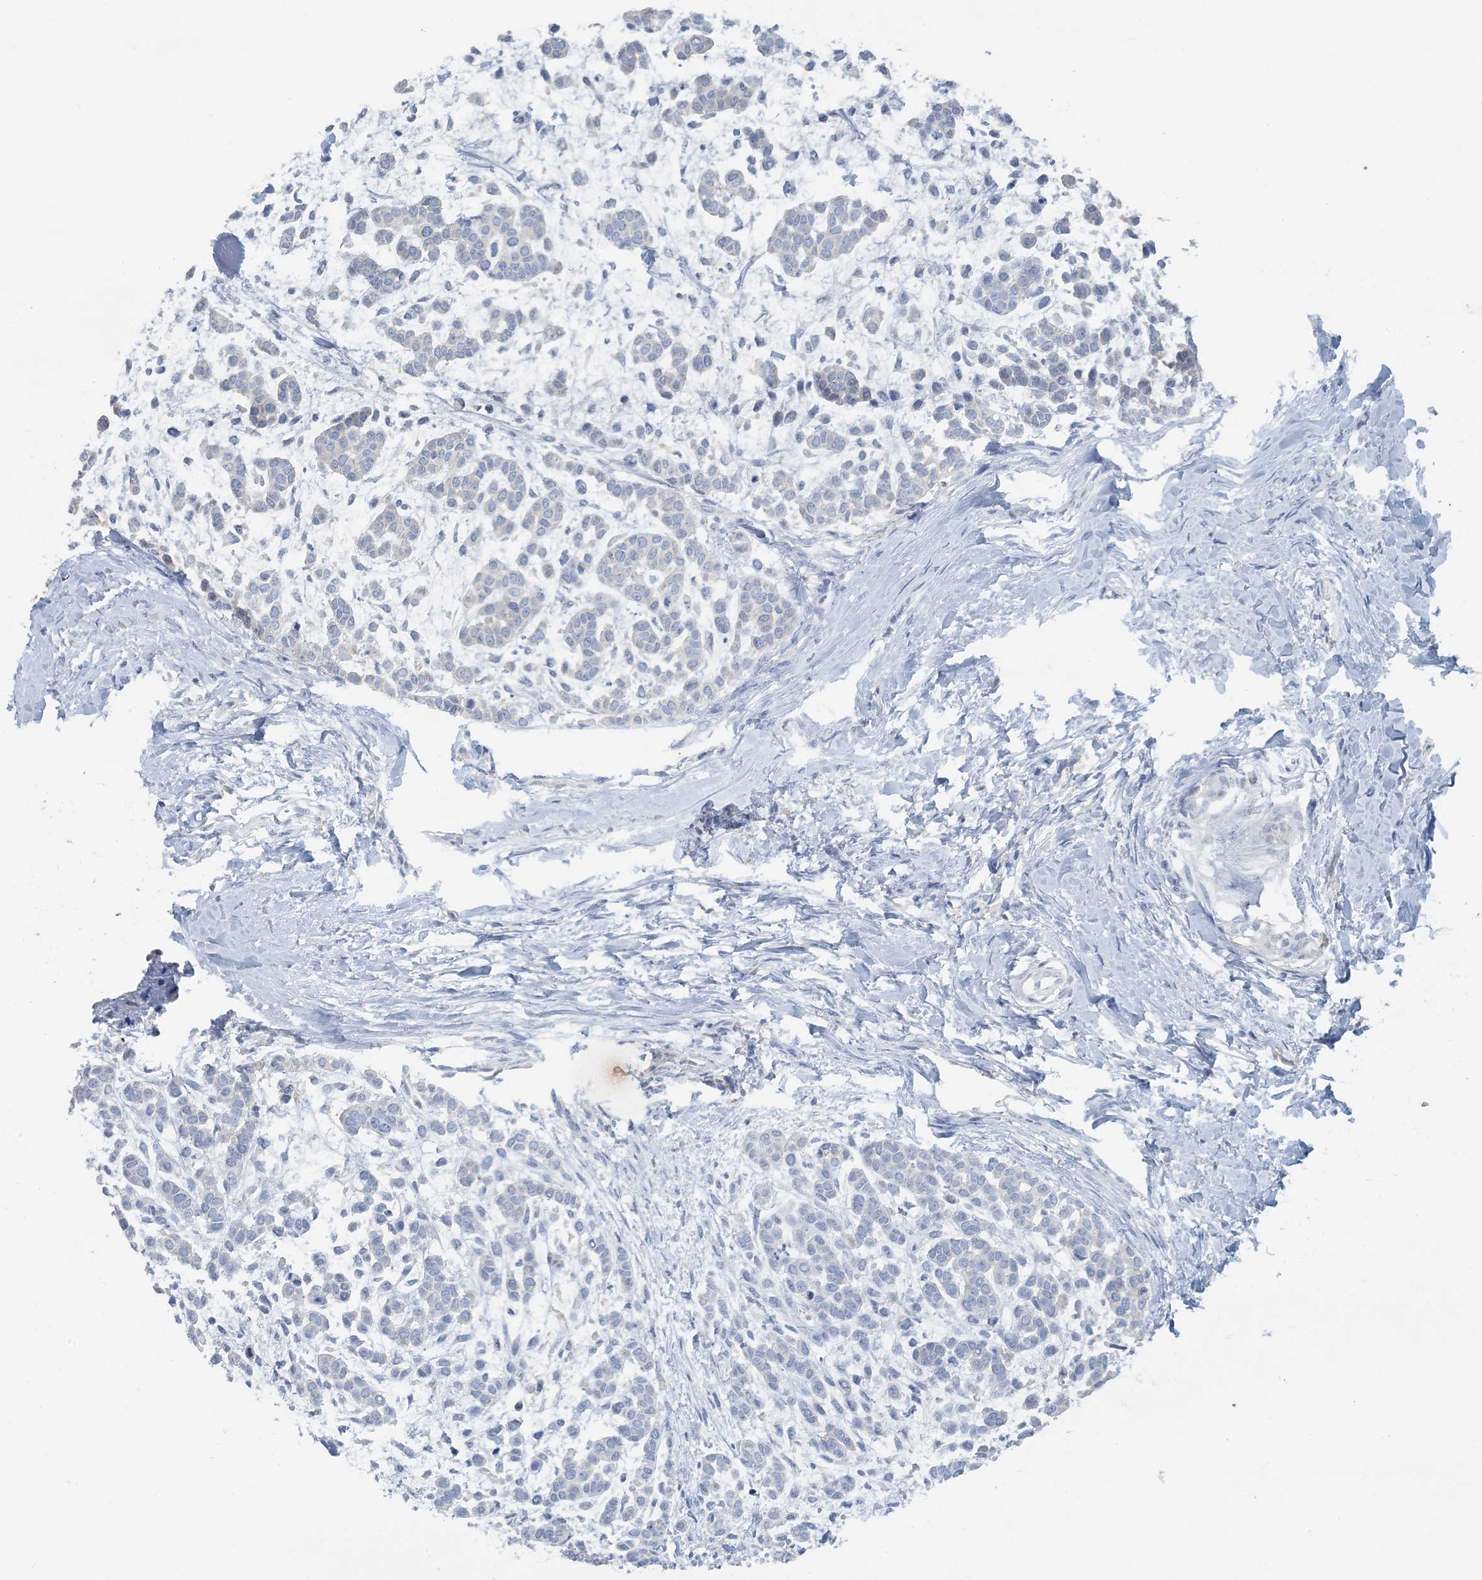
{"staining": {"intensity": "negative", "quantity": "none", "location": "none"}, "tissue": "head and neck cancer", "cell_type": "Tumor cells", "image_type": "cancer", "snomed": [{"axis": "morphology", "description": "Adenocarcinoma, NOS"}, {"axis": "morphology", "description": "Adenoma, NOS"}, {"axis": "topography", "description": "Head-Neck"}], "caption": "This is a photomicrograph of immunohistochemistry (IHC) staining of head and neck cancer (adenoma), which shows no staining in tumor cells. Nuclei are stained in blue.", "gene": "CTRL", "patient": {"sex": "female", "age": 55}}